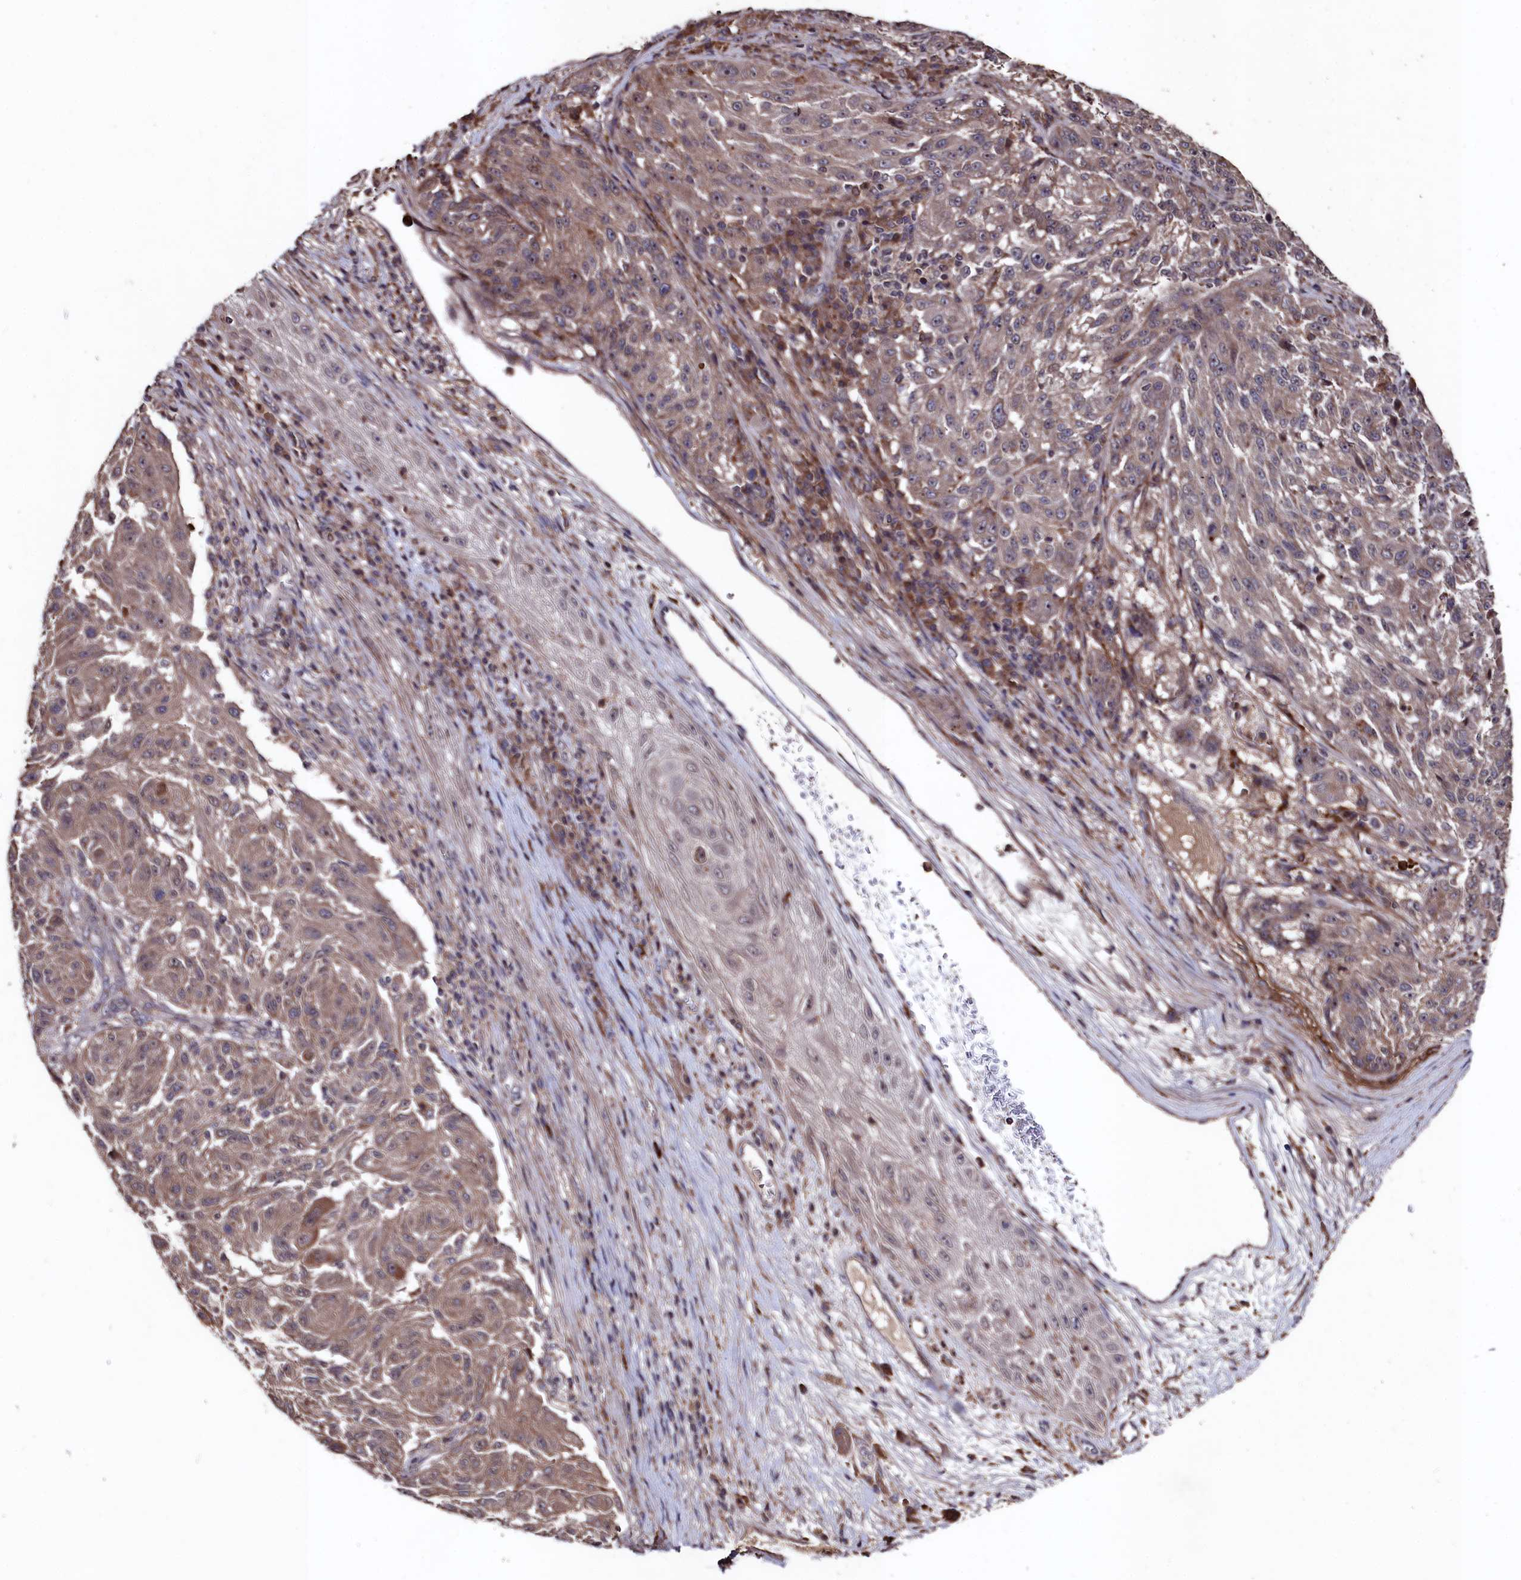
{"staining": {"intensity": "weak", "quantity": ">75%", "location": "cytoplasmic/membranous"}, "tissue": "melanoma", "cell_type": "Tumor cells", "image_type": "cancer", "snomed": [{"axis": "morphology", "description": "Malignant melanoma, NOS"}, {"axis": "topography", "description": "Skin"}], "caption": "Melanoma tissue shows weak cytoplasmic/membranous expression in approximately >75% of tumor cells, visualized by immunohistochemistry.", "gene": "MYO1H", "patient": {"sex": "male", "age": 53}}